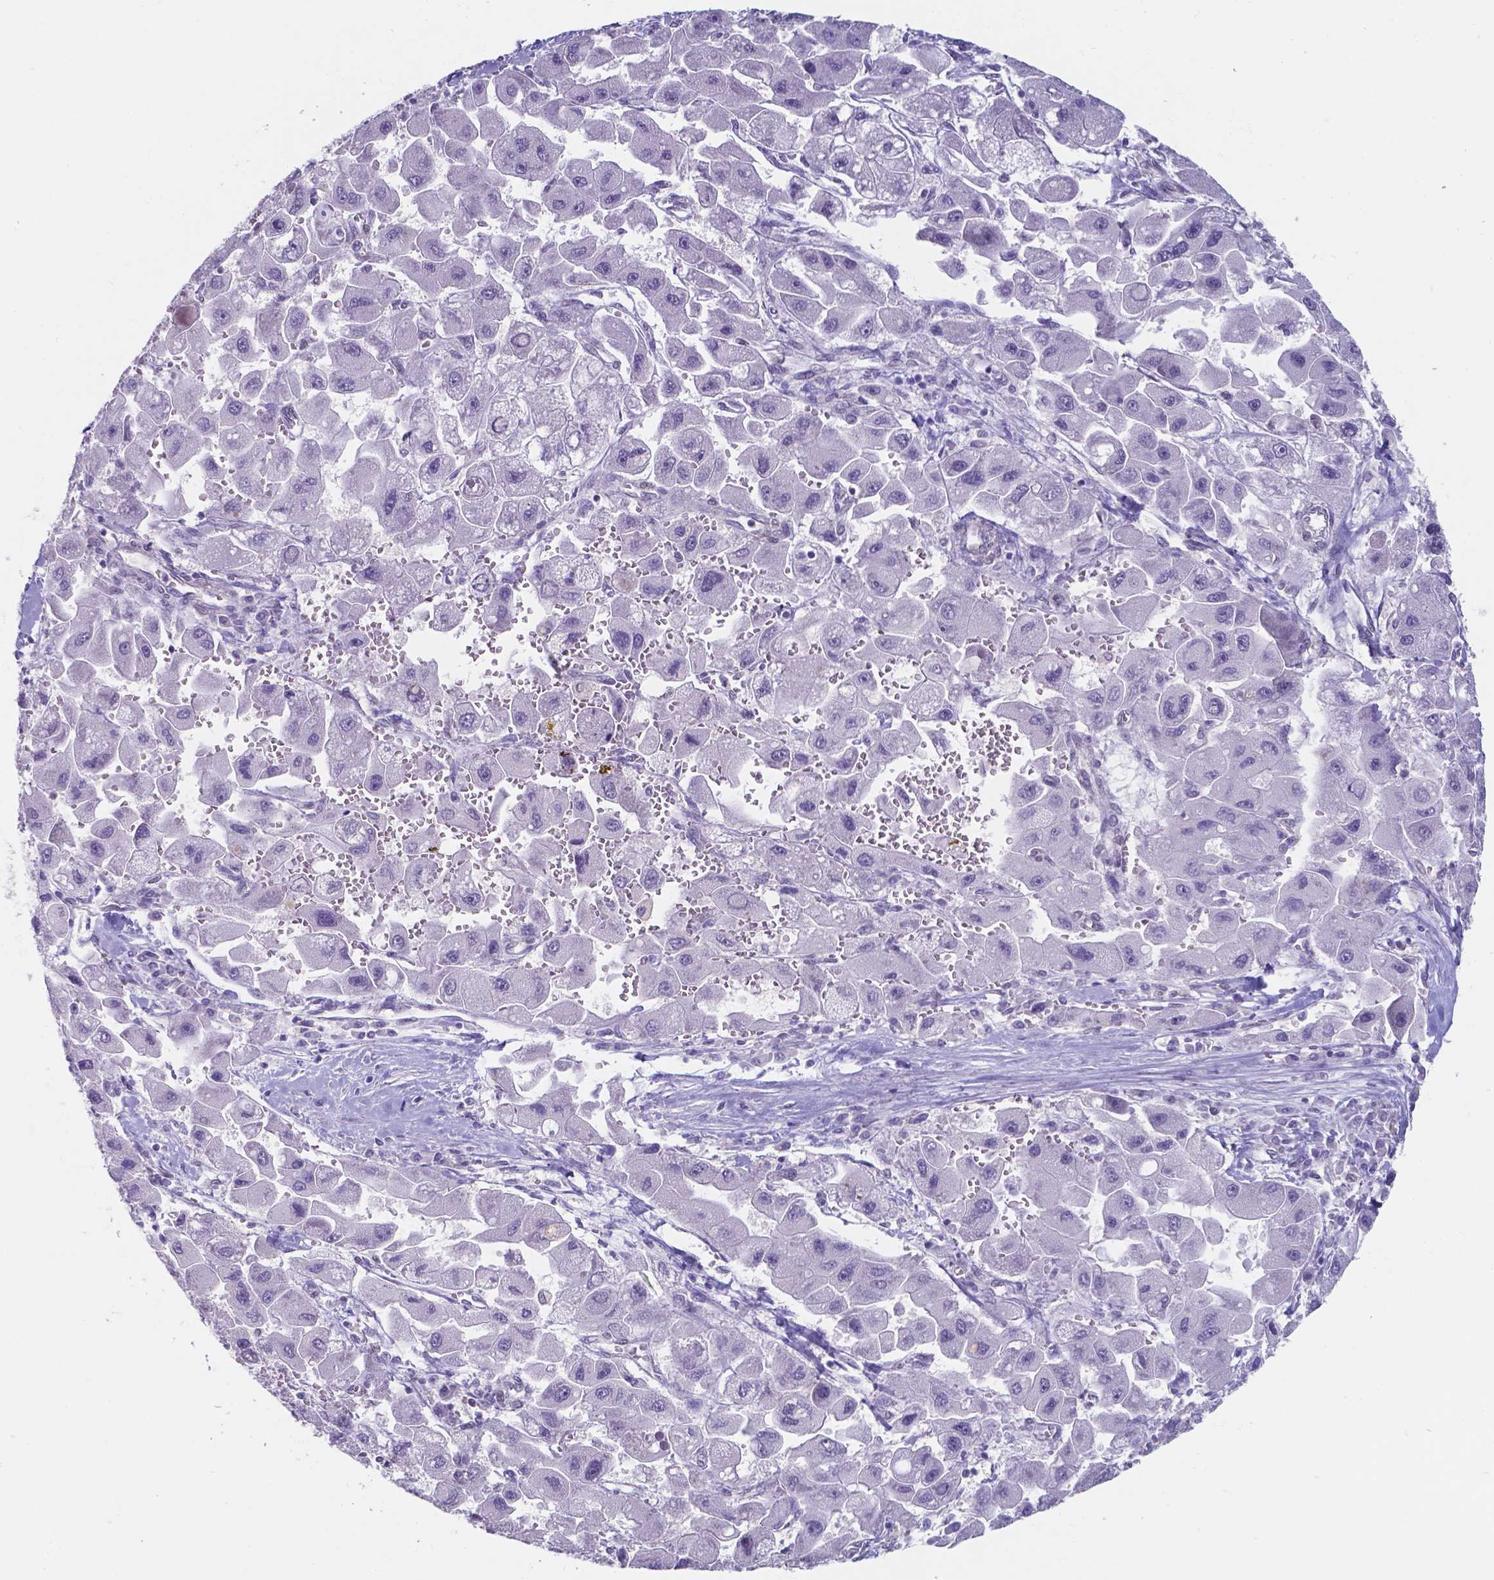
{"staining": {"intensity": "negative", "quantity": "none", "location": "none"}, "tissue": "liver cancer", "cell_type": "Tumor cells", "image_type": "cancer", "snomed": [{"axis": "morphology", "description": "Carcinoma, Hepatocellular, NOS"}, {"axis": "topography", "description": "Liver"}], "caption": "DAB immunohistochemical staining of hepatocellular carcinoma (liver) shows no significant expression in tumor cells.", "gene": "UBE2E2", "patient": {"sex": "male", "age": 24}}